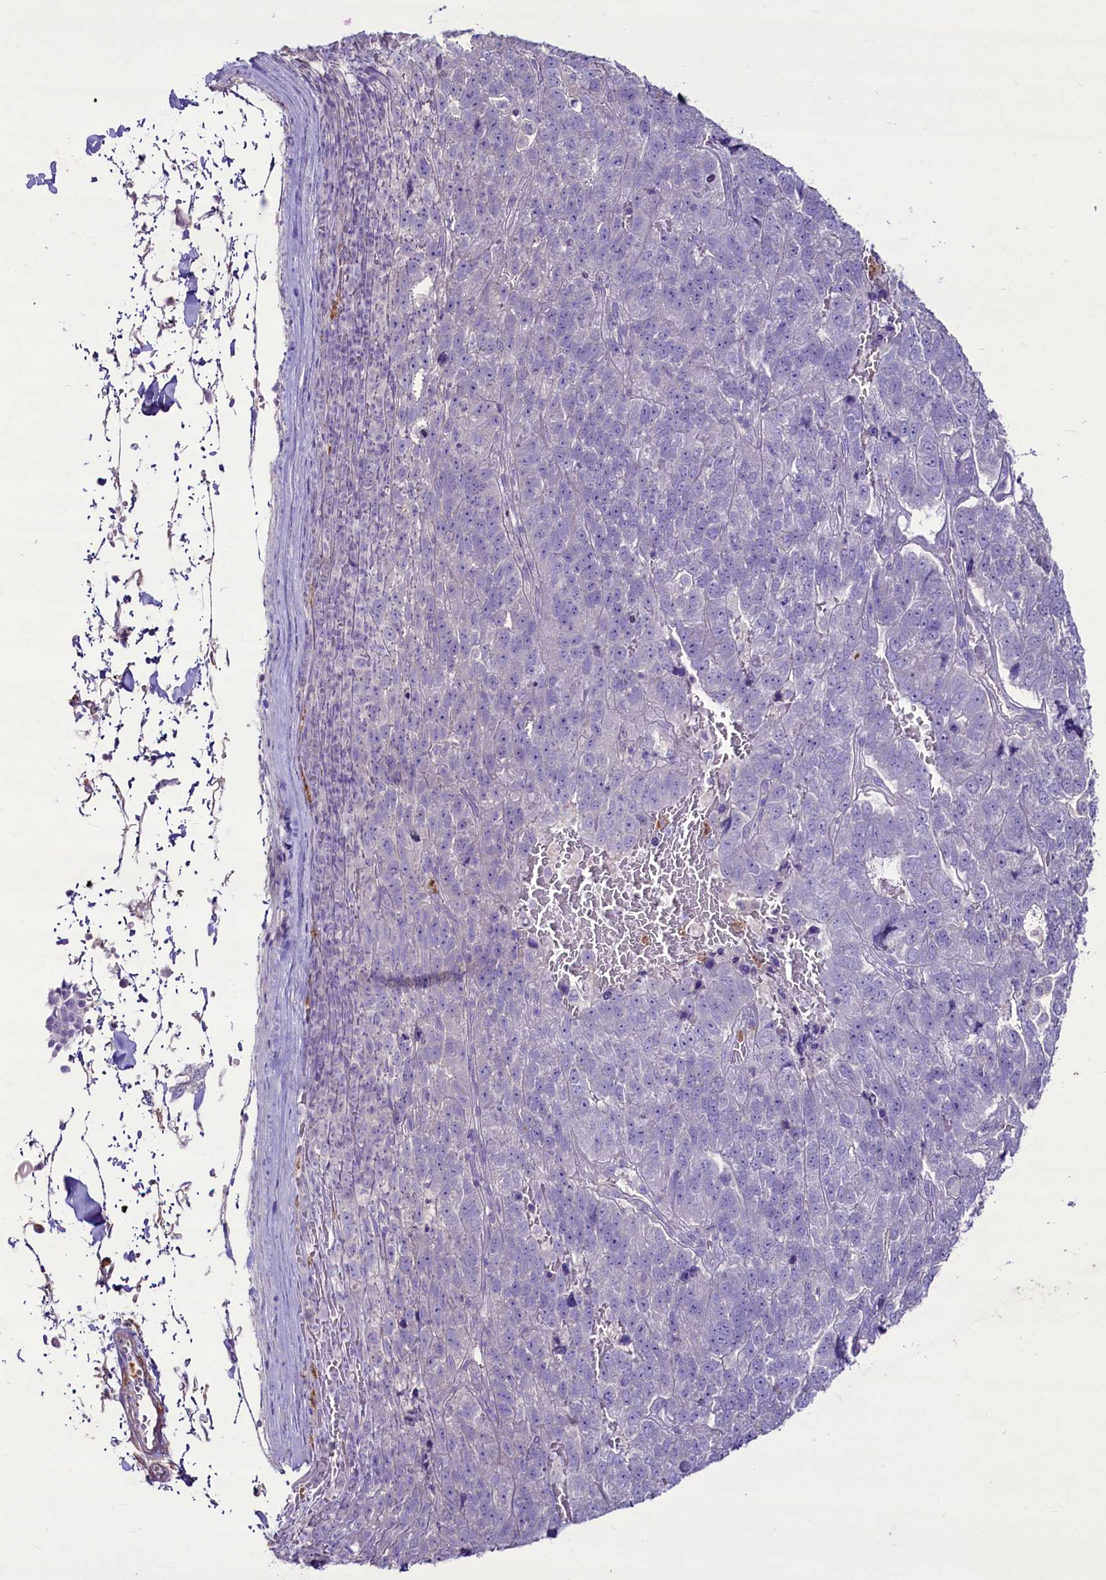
{"staining": {"intensity": "negative", "quantity": "none", "location": "none"}, "tissue": "pancreatic cancer", "cell_type": "Tumor cells", "image_type": "cancer", "snomed": [{"axis": "morphology", "description": "Adenocarcinoma, NOS"}, {"axis": "topography", "description": "Pancreas"}], "caption": "Immunohistochemistry photomicrograph of human pancreatic cancer (adenocarcinoma) stained for a protein (brown), which exhibits no positivity in tumor cells. (DAB (3,3'-diaminobenzidine) immunohistochemistry (IHC) visualized using brightfield microscopy, high magnification).", "gene": "FAM209B", "patient": {"sex": "female", "age": 61}}